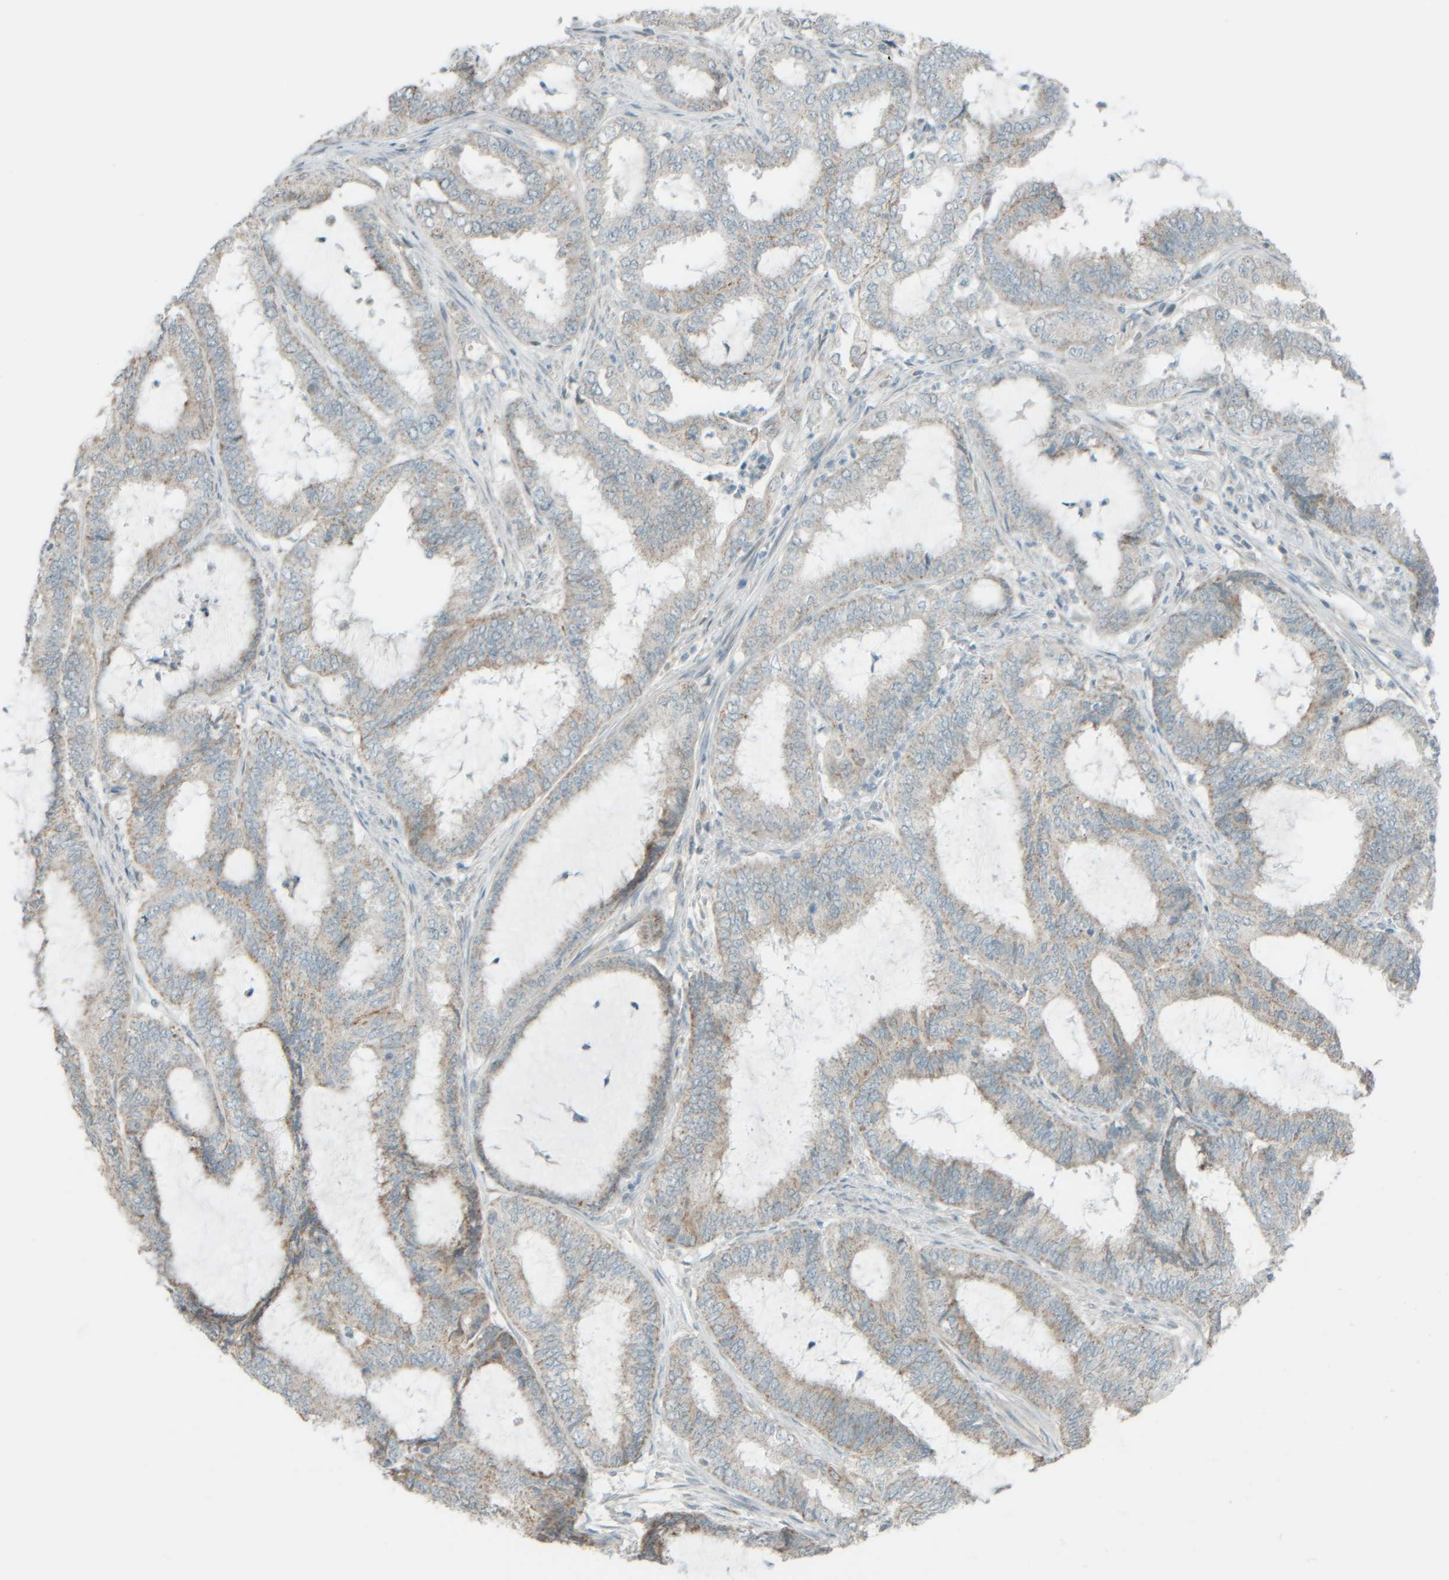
{"staining": {"intensity": "weak", "quantity": "<25%", "location": "cytoplasmic/membranous"}, "tissue": "endometrial cancer", "cell_type": "Tumor cells", "image_type": "cancer", "snomed": [{"axis": "morphology", "description": "Adenocarcinoma, NOS"}, {"axis": "topography", "description": "Endometrium"}], "caption": "Immunohistochemistry (IHC) histopathology image of endometrial adenocarcinoma stained for a protein (brown), which displays no staining in tumor cells.", "gene": "PTGES3L-AARSD1", "patient": {"sex": "female", "age": 51}}